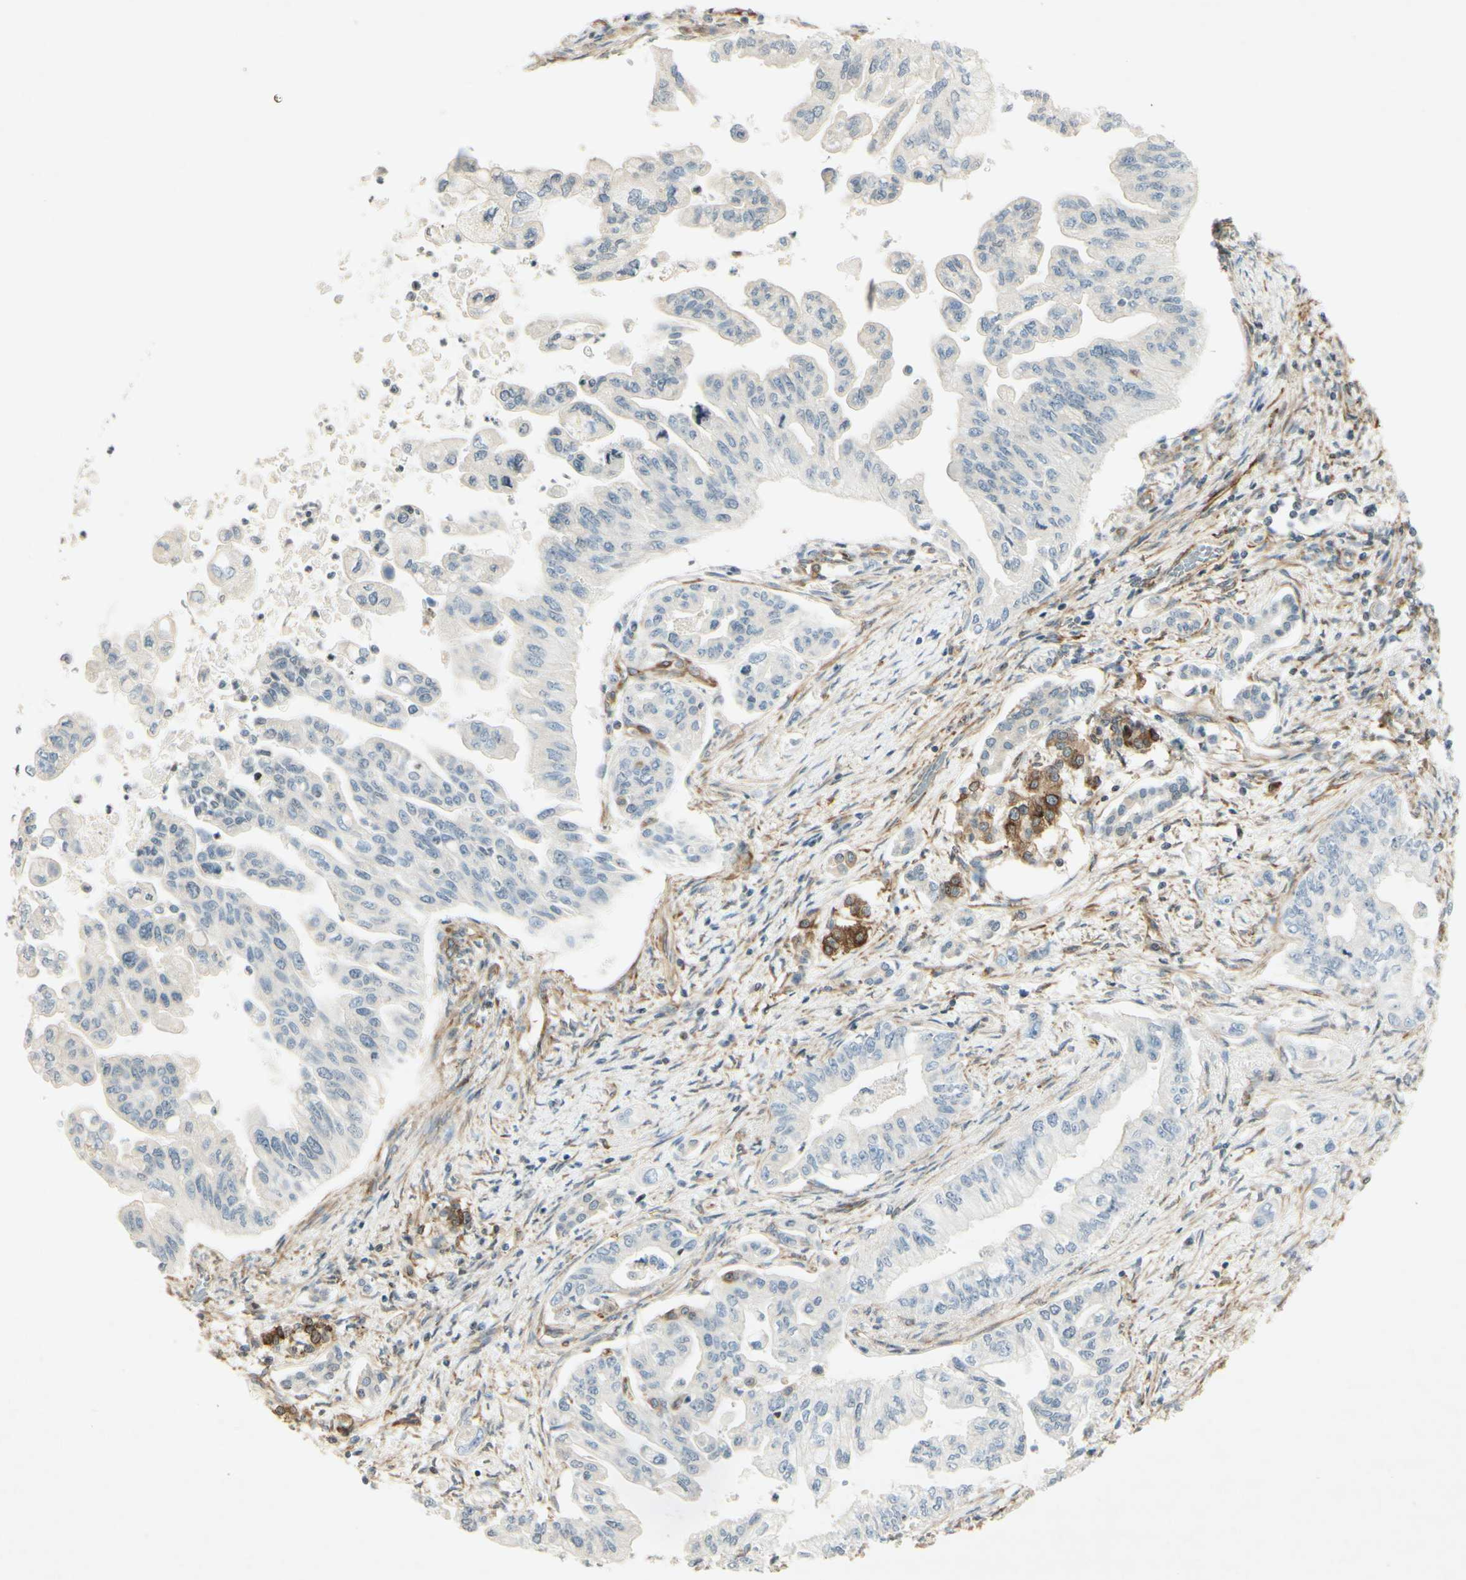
{"staining": {"intensity": "weak", "quantity": "<25%", "location": "cytoplasmic/membranous"}, "tissue": "pancreatic cancer", "cell_type": "Tumor cells", "image_type": "cancer", "snomed": [{"axis": "morphology", "description": "Normal tissue, NOS"}, {"axis": "topography", "description": "Pancreas"}], "caption": "Tumor cells are negative for protein expression in human pancreatic cancer.", "gene": "MAP1B", "patient": {"sex": "male", "age": 42}}